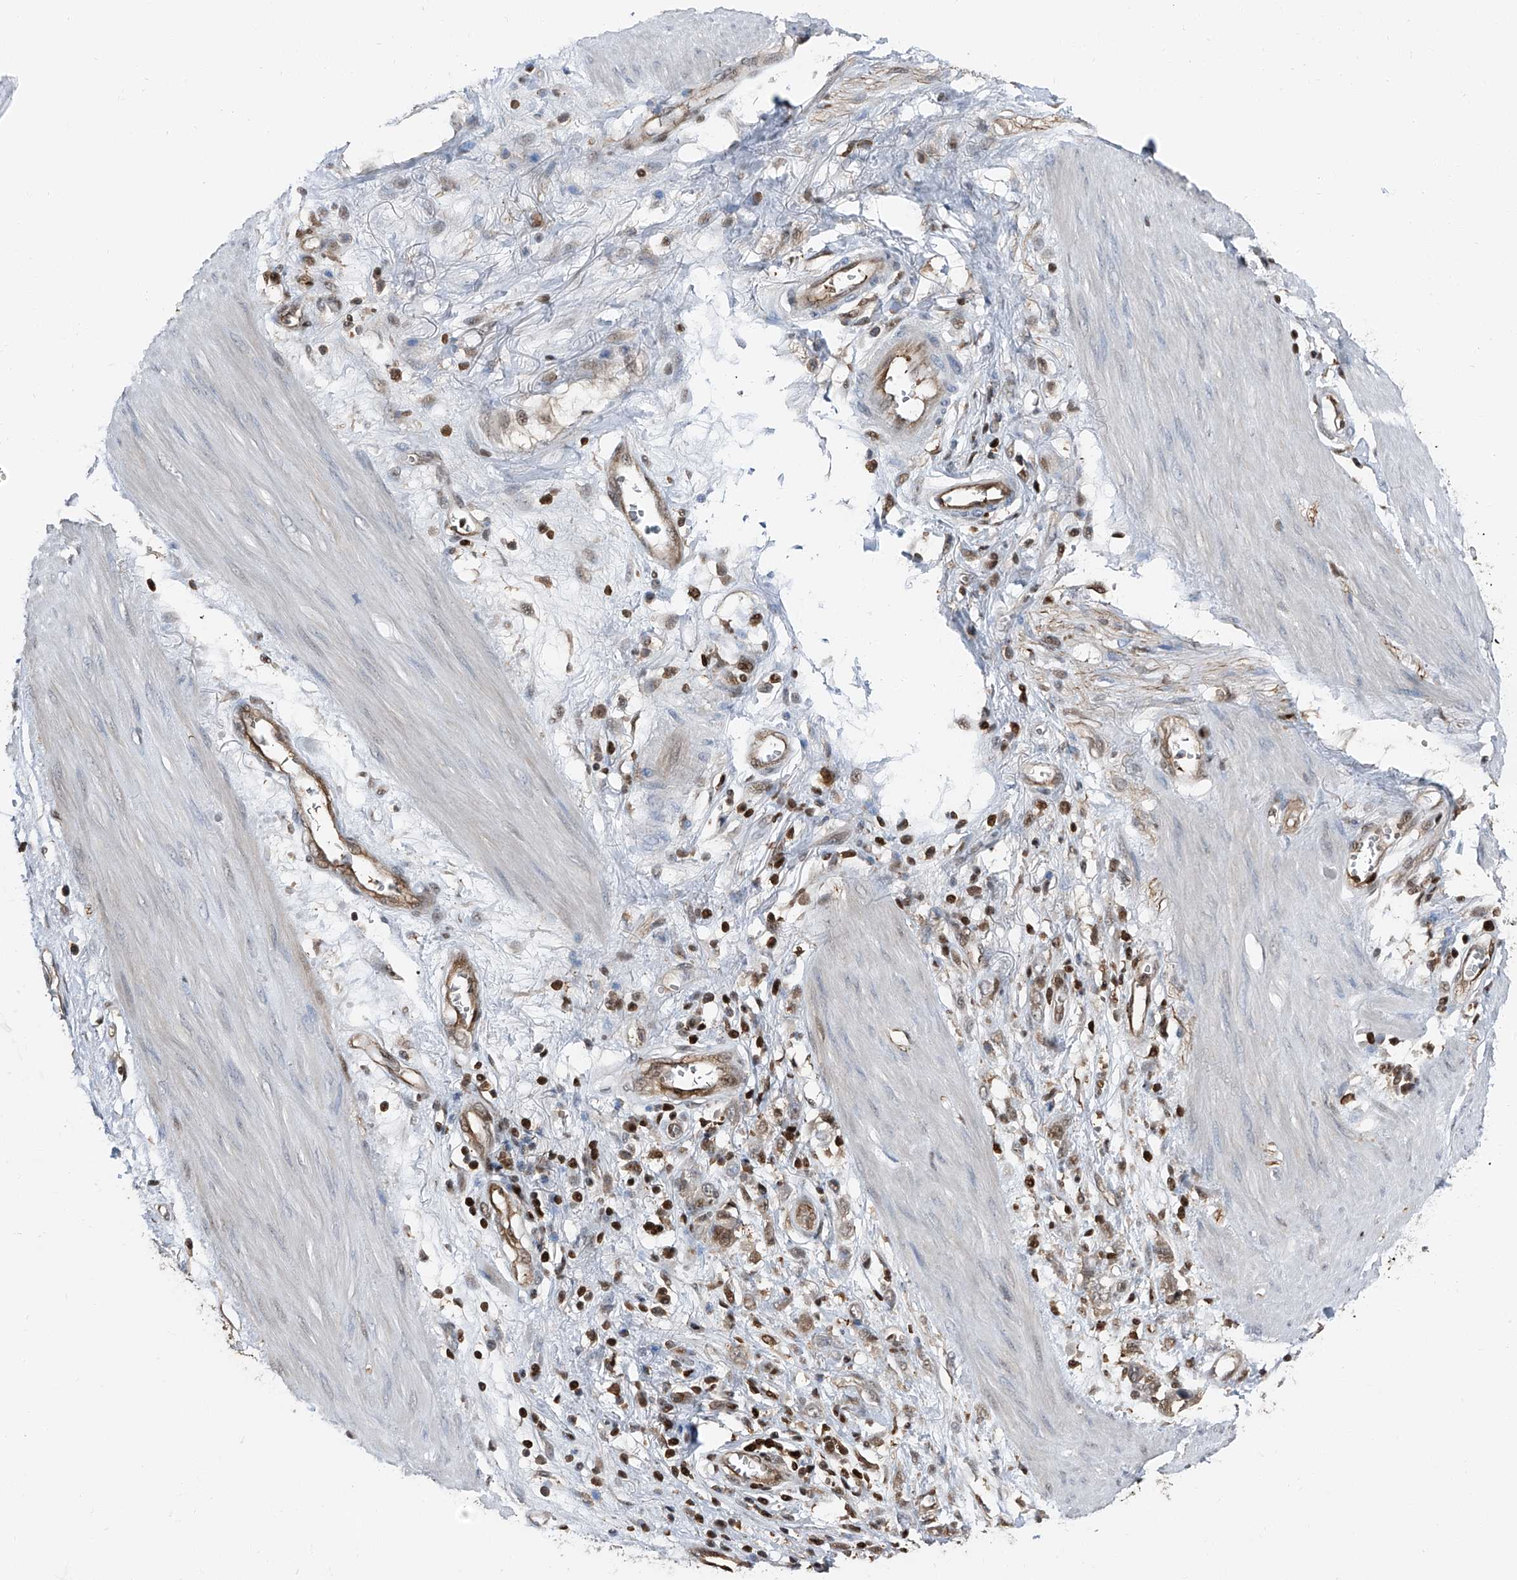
{"staining": {"intensity": "weak", "quantity": "<25%", "location": "cytoplasmic/membranous,nuclear"}, "tissue": "stomach cancer", "cell_type": "Tumor cells", "image_type": "cancer", "snomed": [{"axis": "morphology", "description": "Adenocarcinoma, NOS"}, {"axis": "topography", "description": "Stomach"}], "caption": "This is an immunohistochemistry histopathology image of adenocarcinoma (stomach). There is no expression in tumor cells.", "gene": "PSMB10", "patient": {"sex": "female", "age": 76}}